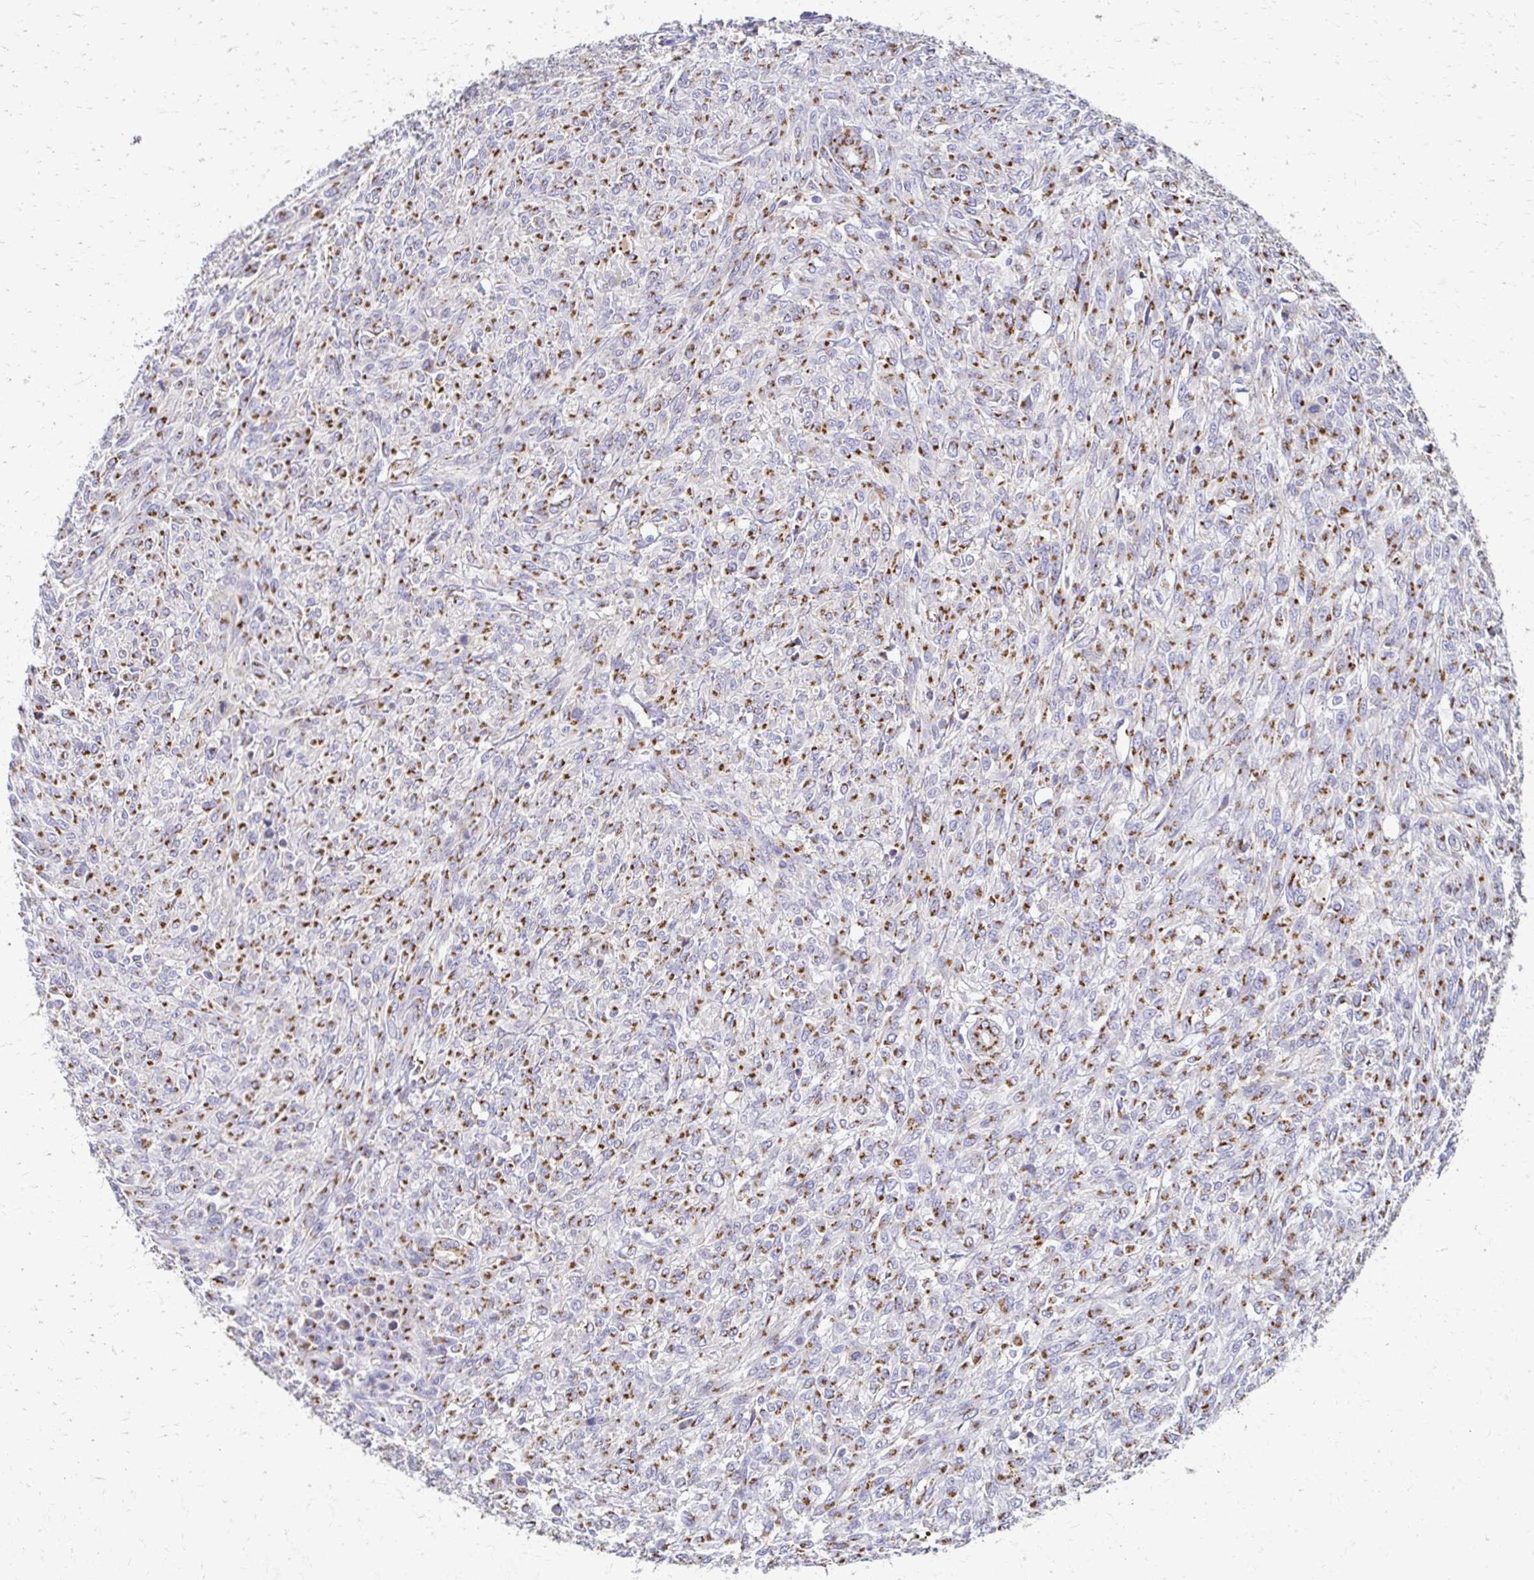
{"staining": {"intensity": "moderate", "quantity": ">75%", "location": "cytoplasmic/membranous"}, "tissue": "renal cancer", "cell_type": "Tumor cells", "image_type": "cancer", "snomed": [{"axis": "morphology", "description": "Adenocarcinoma, NOS"}, {"axis": "topography", "description": "Kidney"}], "caption": "Human renal cancer (adenocarcinoma) stained for a protein (brown) reveals moderate cytoplasmic/membranous positive positivity in about >75% of tumor cells.", "gene": "TM9SF1", "patient": {"sex": "male", "age": 58}}